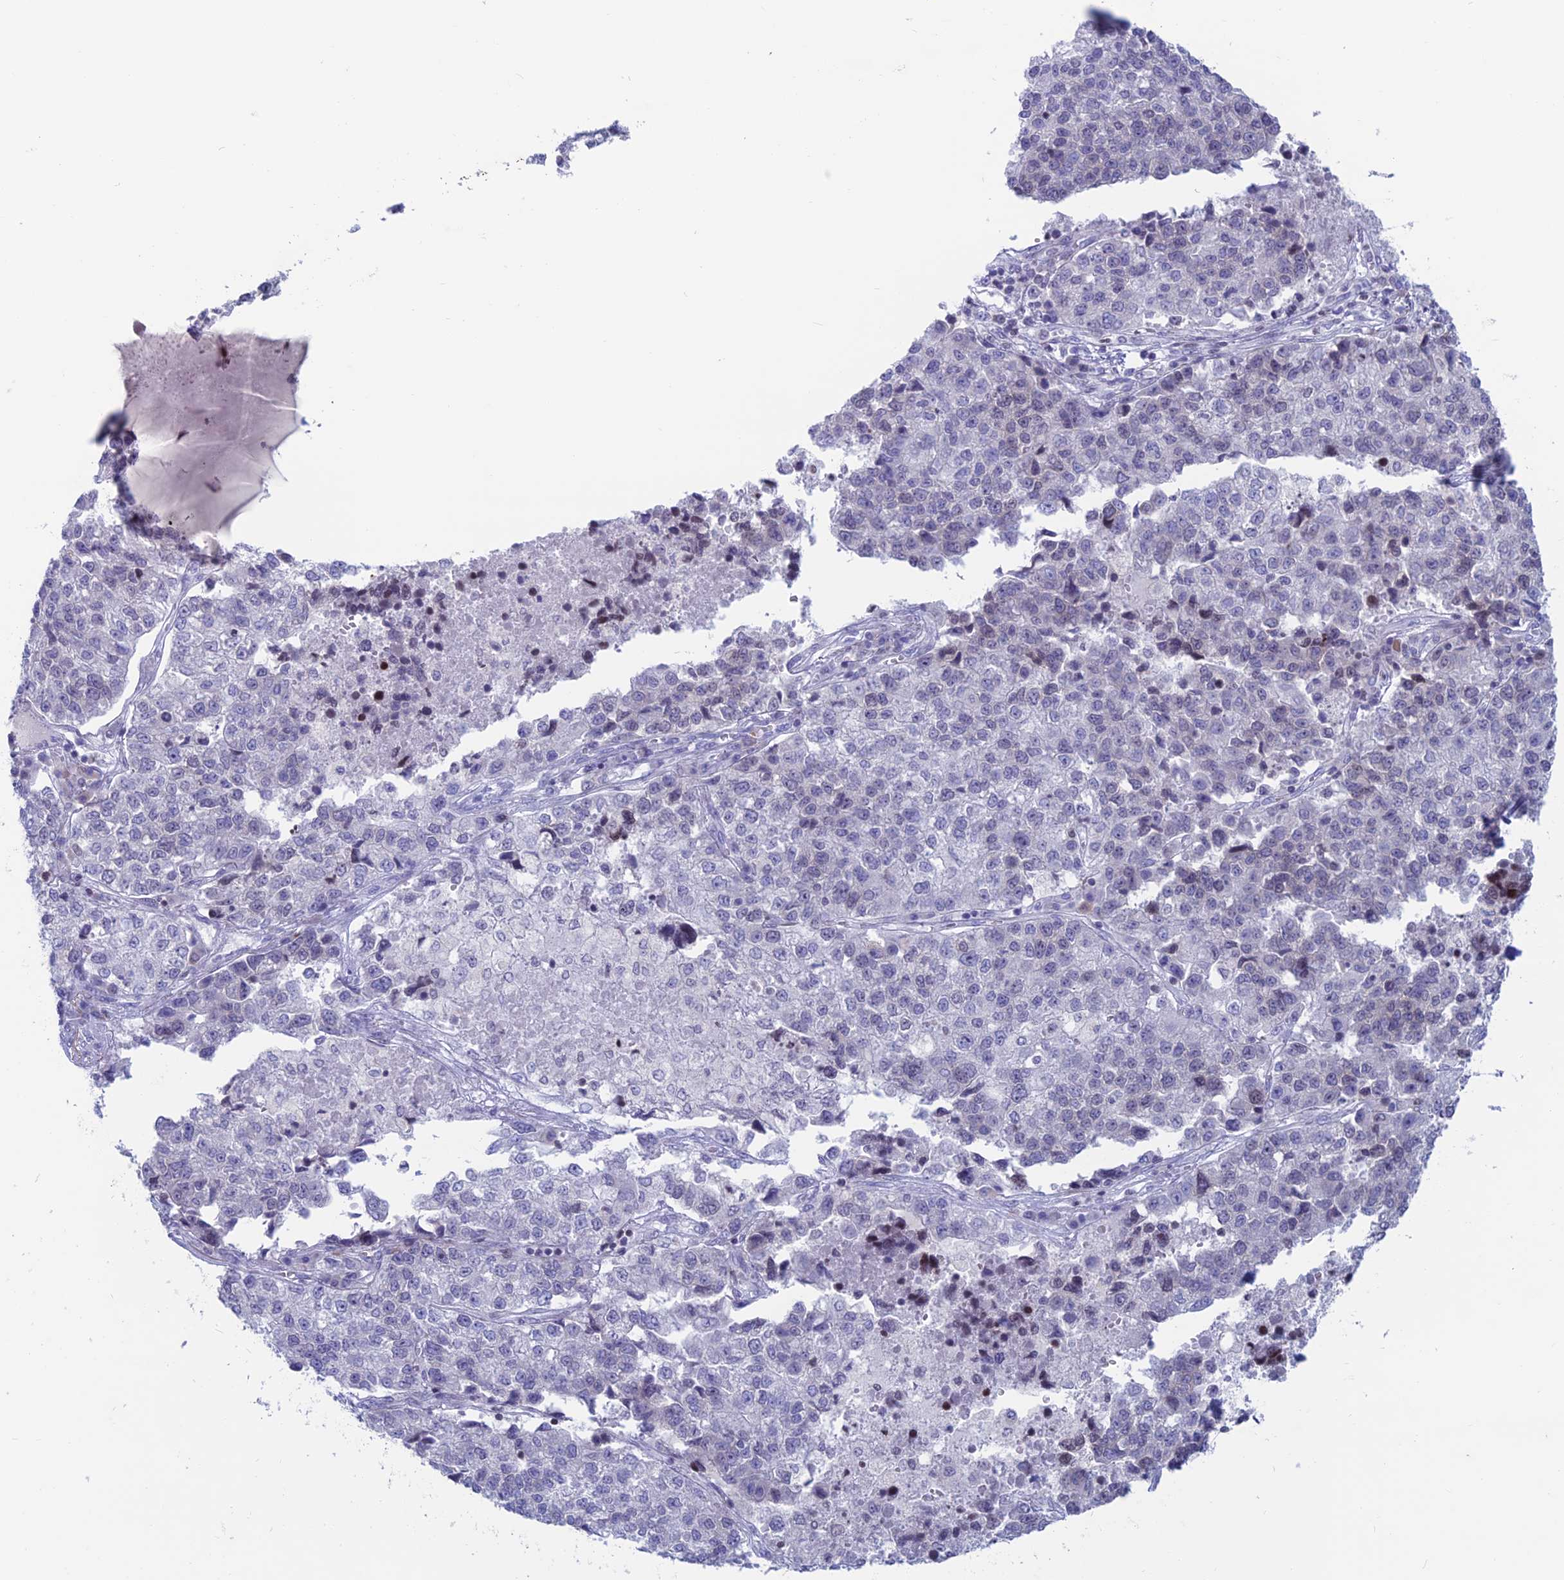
{"staining": {"intensity": "negative", "quantity": "none", "location": "none"}, "tissue": "lung cancer", "cell_type": "Tumor cells", "image_type": "cancer", "snomed": [{"axis": "morphology", "description": "Adenocarcinoma, NOS"}, {"axis": "topography", "description": "Lung"}], "caption": "This is an immunohistochemistry (IHC) image of lung cancer (adenocarcinoma). There is no expression in tumor cells.", "gene": "CERS6", "patient": {"sex": "male", "age": 49}}